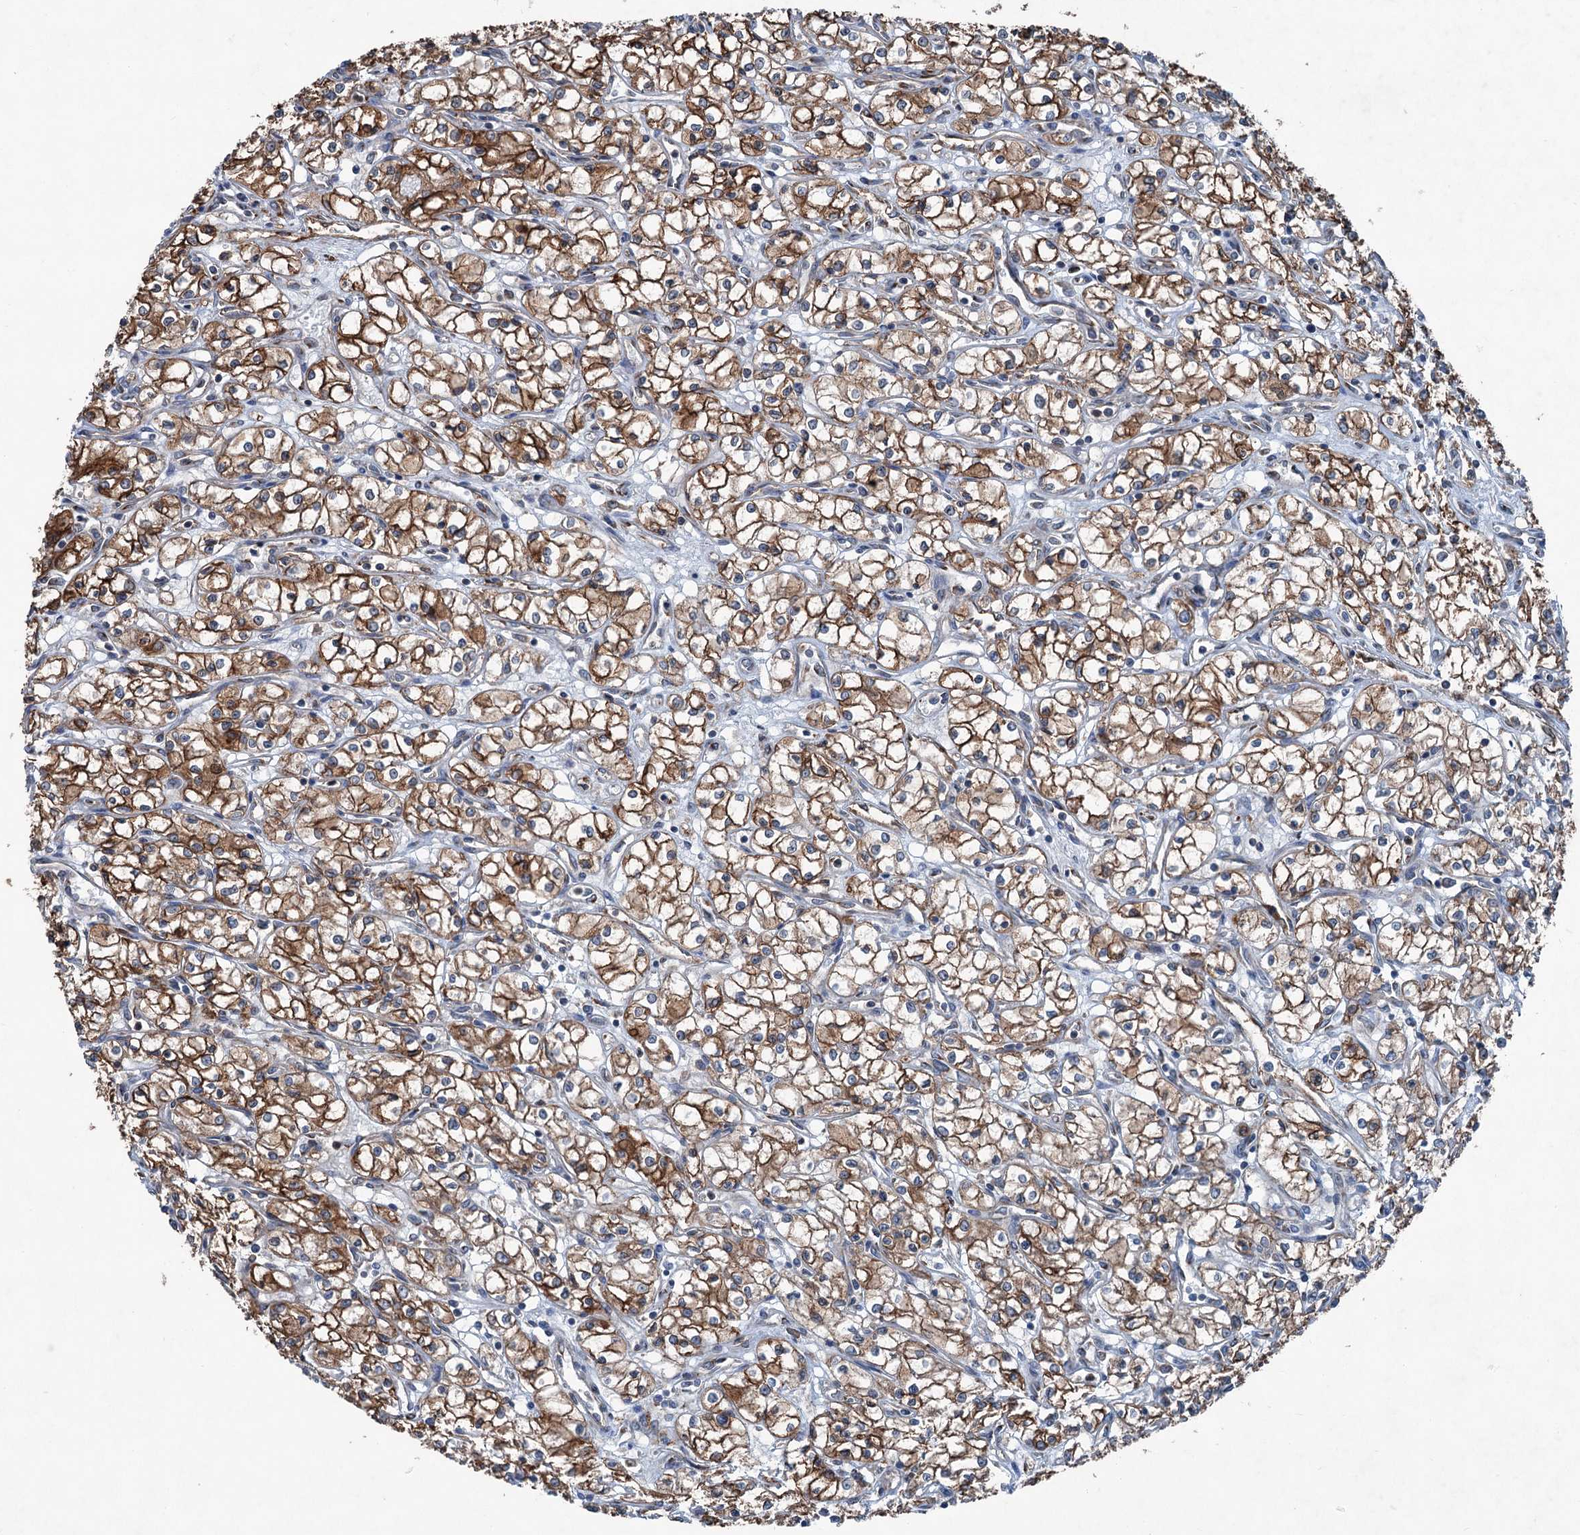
{"staining": {"intensity": "strong", "quantity": ">75%", "location": "cytoplasmic/membranous"}, "tissue": "renal cancer", "cell_type": "Tumor cells", "image_type": "cancer", "snomed": [{"axis": "morphology", "description": "Adenocarcinoma, NOS"}, {"axis": "topography", "description": "Kidney"}], "caption": "A brown stain highlights strong cytoplasmic/membranous positivity of a protein in renal adenocarcinoma tumor cells. (Stains: DAB (3,3'-diaminobenzidine) in brown, nuclei in blue, Microscopy: brightfield microscopy at high magnification).", "gene": "CALCOCO1", "patient": {"sex": "male", "age": 59}}